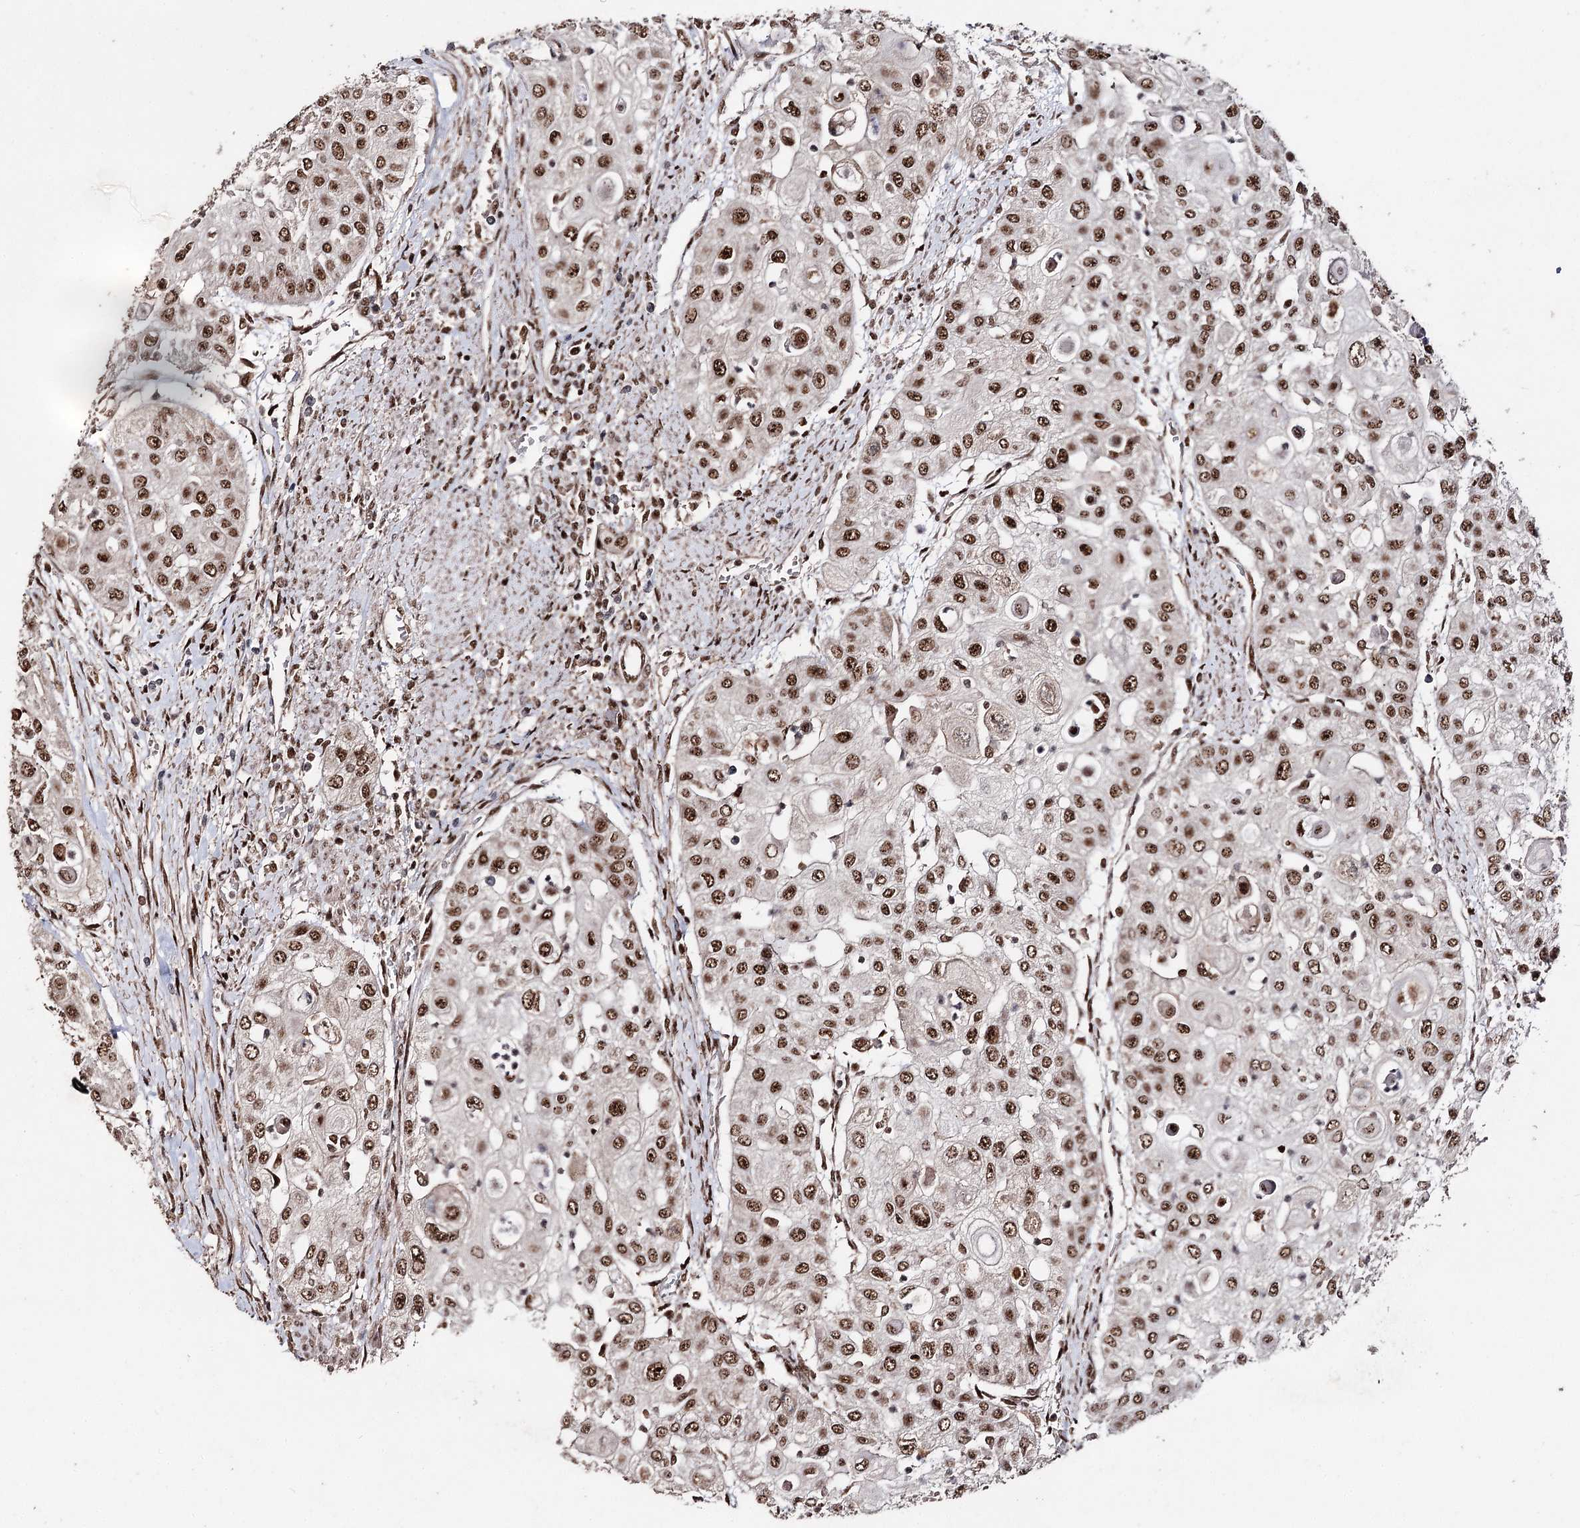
{"staining": {"intensity": "moderate", "quantity": ">75%", "location": "nuclear"}, "tissue": "urothelial cancer", "cell_type": "Tumor cells", "image_type": "cancer", "snomed": [{"axis": "morphology", "description": "Urothelial carcinoma, High grade"}, {"axis": "topography", "description": "Urinary bladder"}], "caption": "IHC micrograph of neoplastic tissue: human high-grade urothelial carcinoma stained using immunohistochemistry exhibits medium levels of moderate protein expression localized specifically in the nuclear of tumor cells, appearing as a nuclear brown color.", "gene": "U2SURP", "patient": {"sex": "female", "age": 79}}